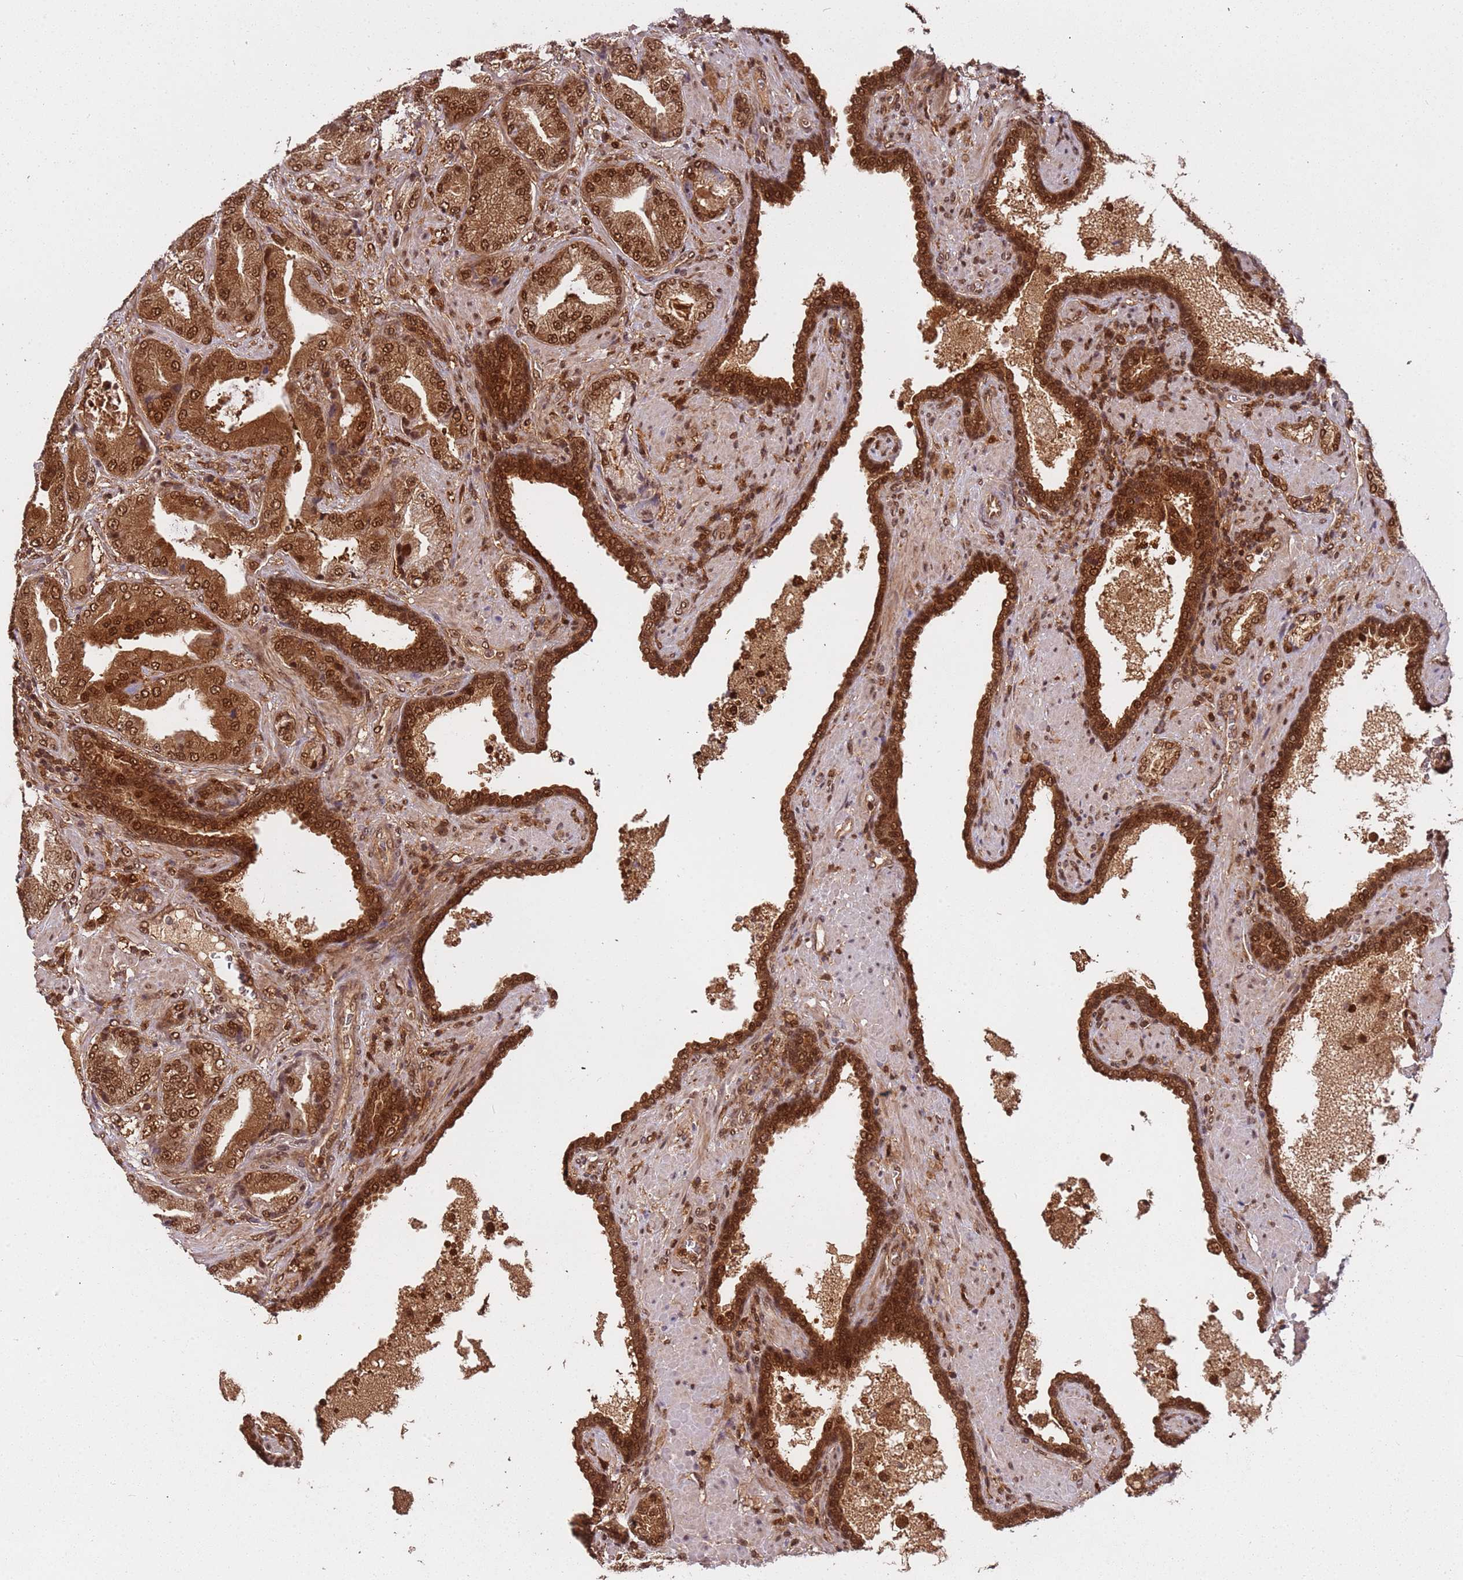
{"staining": {"intensity": "strong", "quantity": ">75%", "location": "cytoplasmic/membranous,nuclear"}, "tissue": "prostate cancer", "cell_type": "Tumor cells", "image_type": "cancer", "snomed": [{"axis": "morphology", "description": "Adenocarcinoma, High grade"}, {"axis": "topography", "description": "Prostate"}], "caption": "This photomicrograph displays IHC staining of prostate adenocarcinoma (high-grade), with high strong cytoplasmic/membranous and nuclear positivity in approximately >75% of tumor cells.", "gene": "PGLS", "patient": {"sex": "male", "age": 68}}